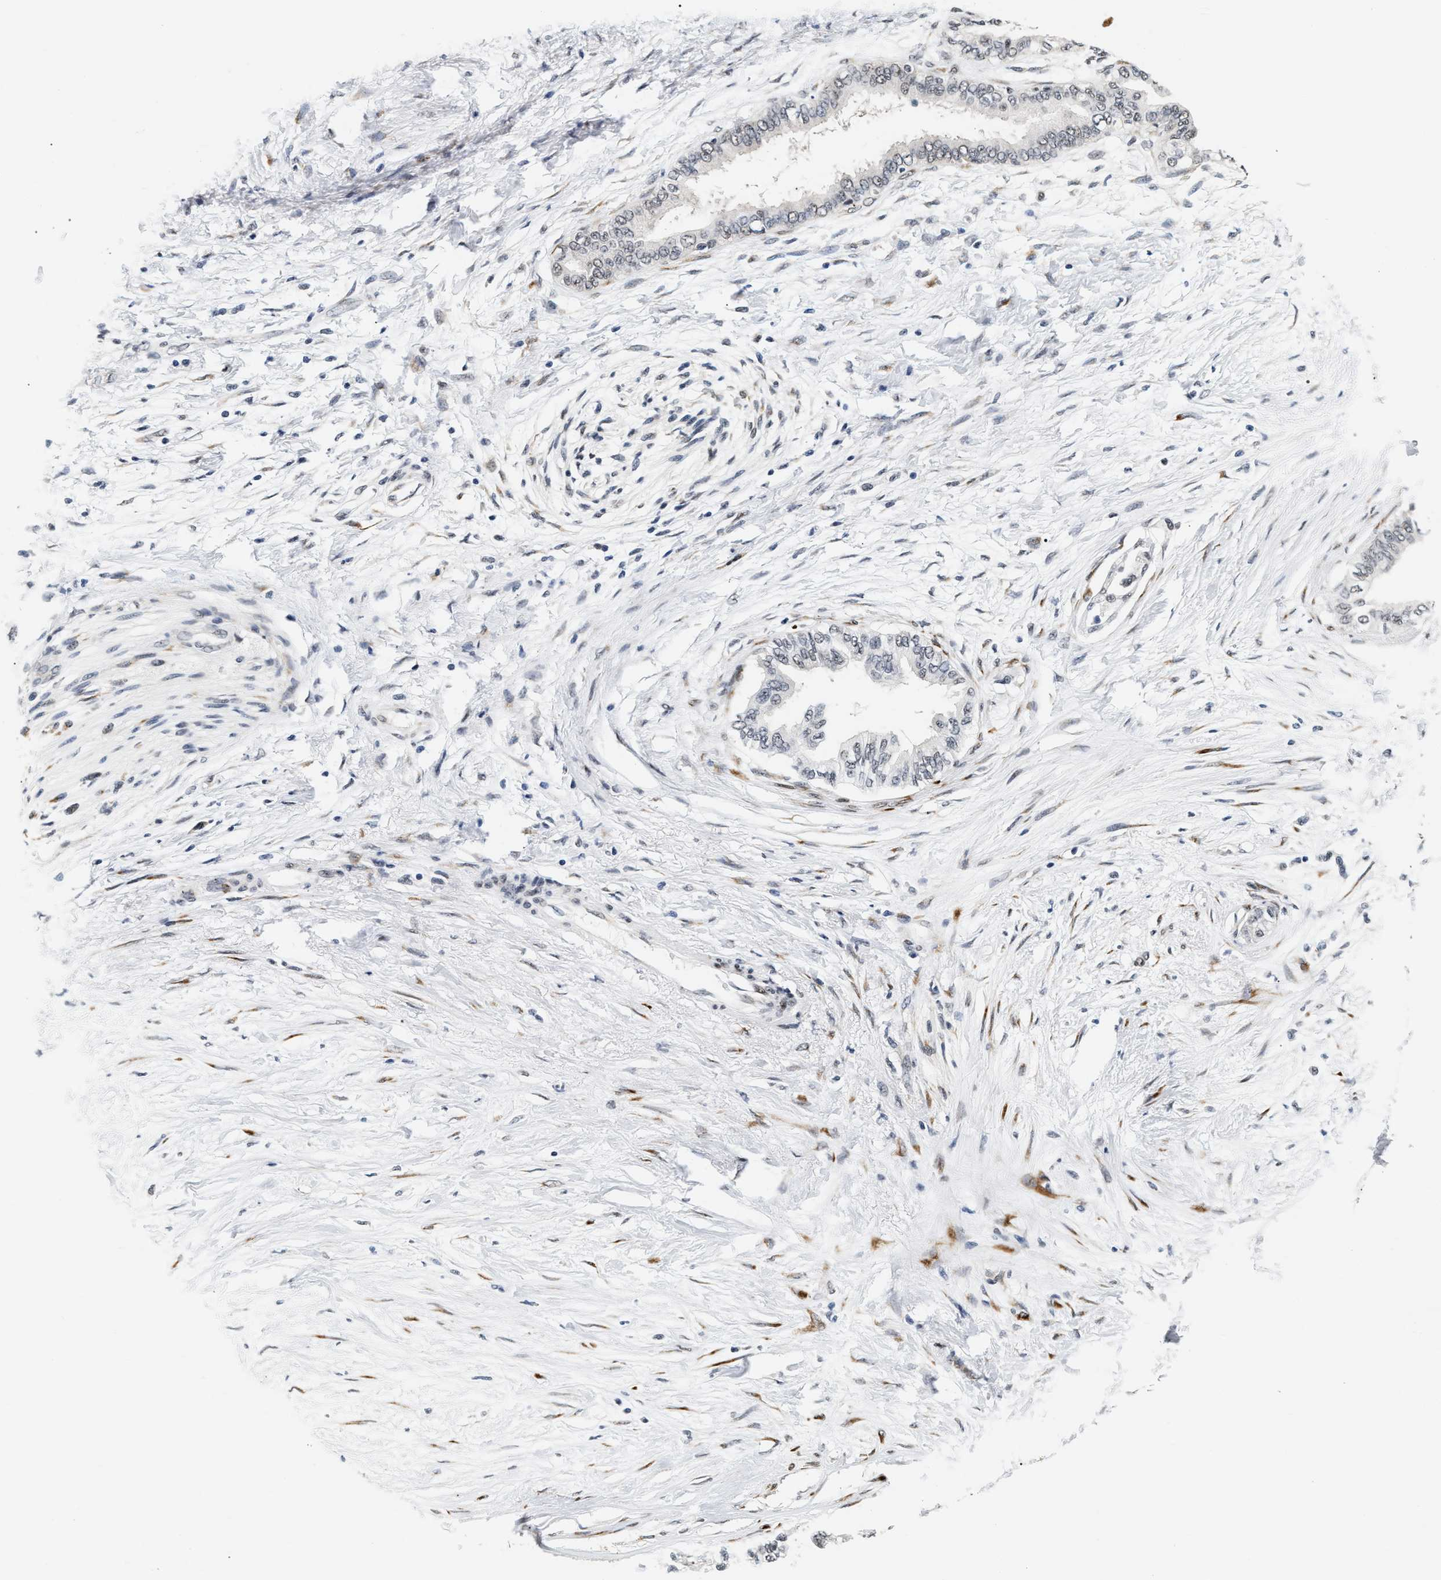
{"staining": {"intensity": "negative", "quantity": "none", "location": "none"}, "tissue": "pancreatic cancer", "cell_type": "Tumor cells", "image_type": "cancer", "snomed": [{"axis": "morphology", "description": "Normal tissue, NOS"}, {"axis": "morphology", "description": "Adenocarcinoma, NOS"}, {"axis": "topography", "description": "Pancreas"}, {"axis": "topography", "description": "Duodenum"}], "caption": "IHC image of pancreatic cancer stained for a protein (brown), which reveals no positivity in tumor cells.", "gene": "THOC1", "patient": {"sex": "female", "age": 60}}